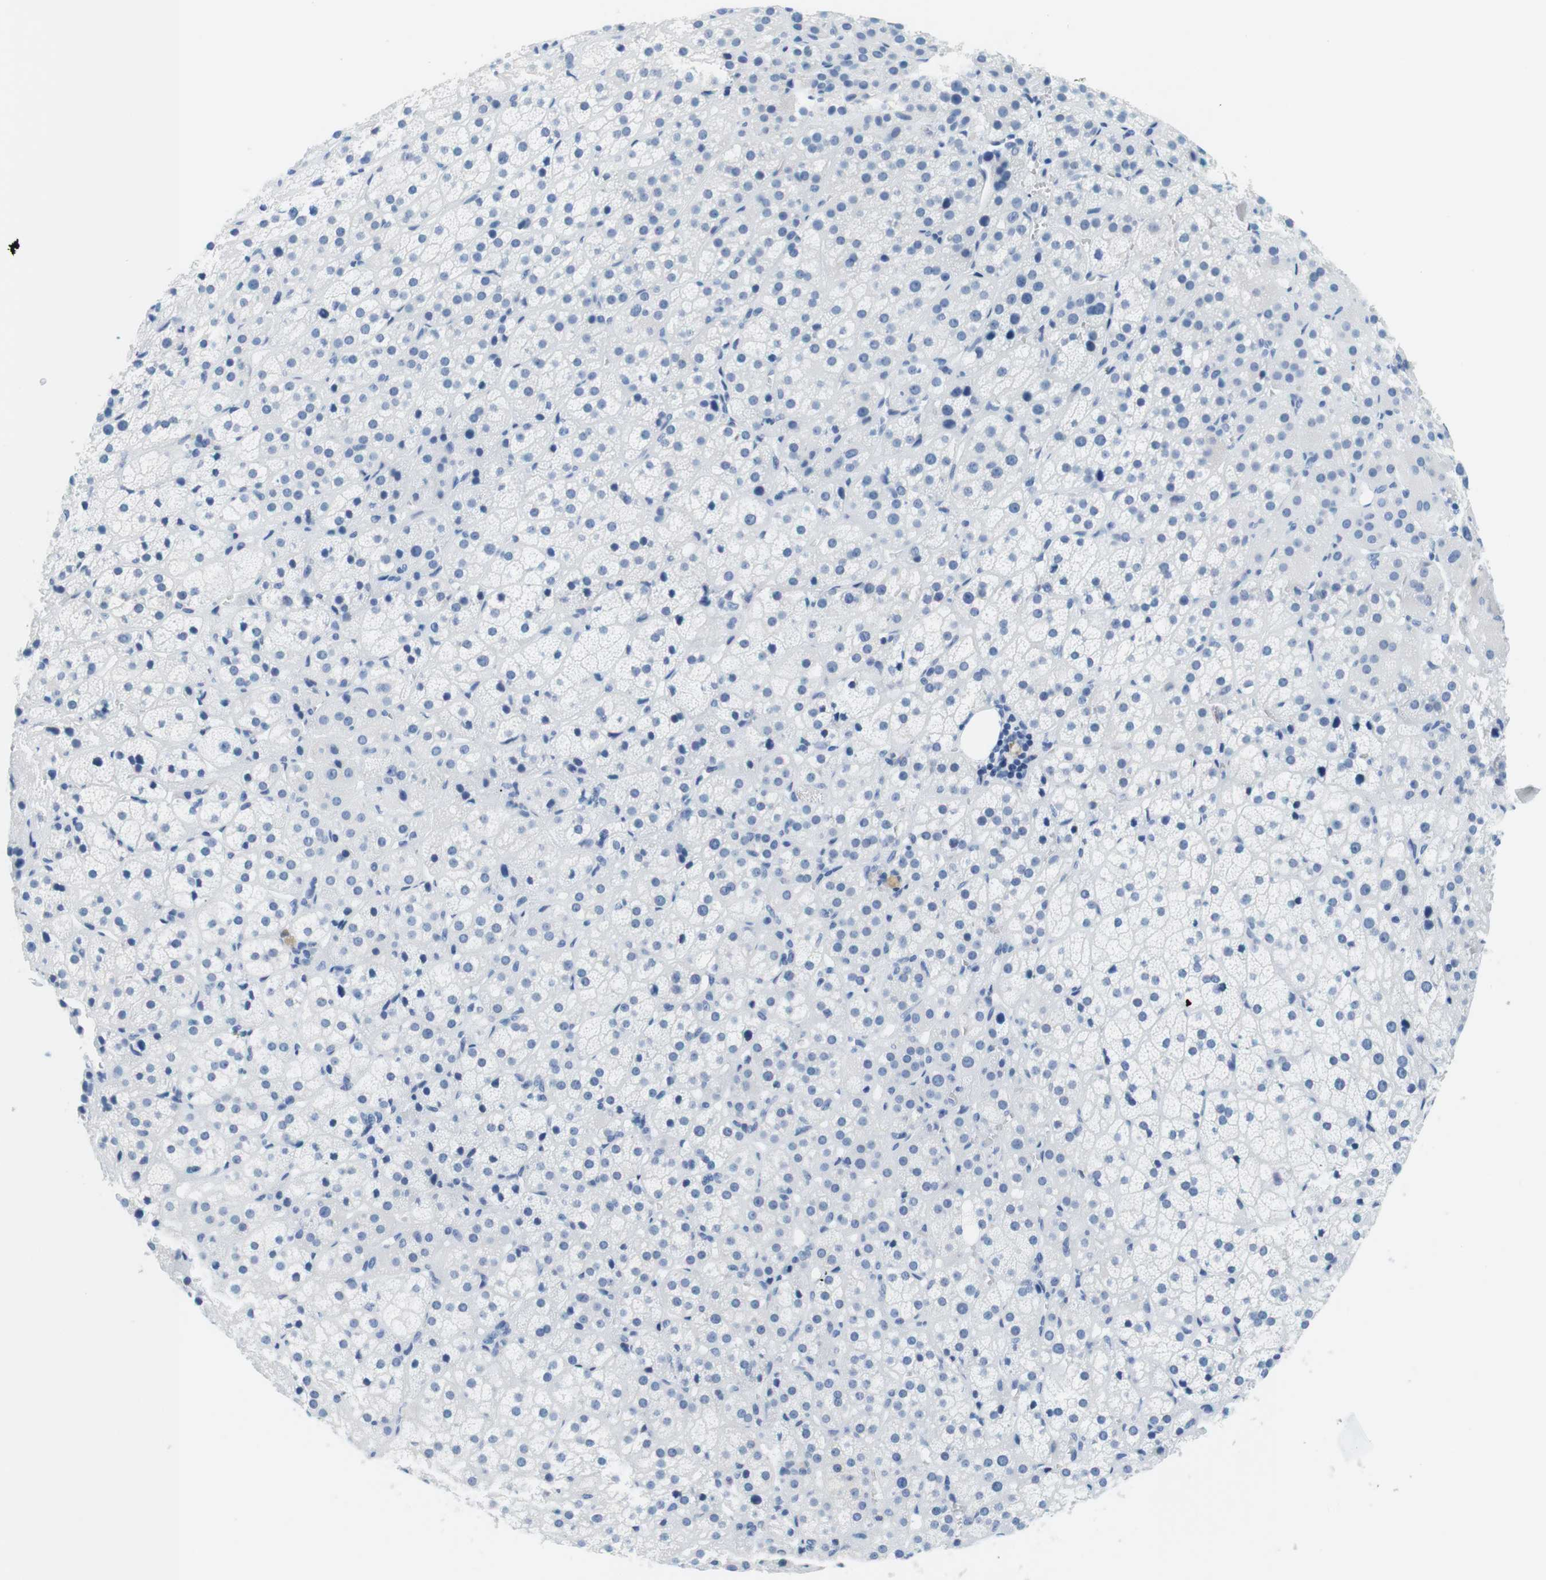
{"staining": {"intensity": "negative", "quantity": "none", "location": "none"}, "tissue": "adrenal gland", "cell_type": "Glandular cells", "image_type": "normal", "snomed": [{"axis": "morphology", "description": "Normal tissue, NOS"}, {"axis": "topography", "description": "Adrenal gland"}], "caption": "Immunohistochemistry (IHC) image of normal adrenal gland: human adrenal gland stained with DAB (3,3'-diaminobenzidine) displays no significant protein staining in glandular cells. (DAB IHC, high magnification).", "gene": "CYP2C9", "patient": {"sex": "female", "age": 57}}